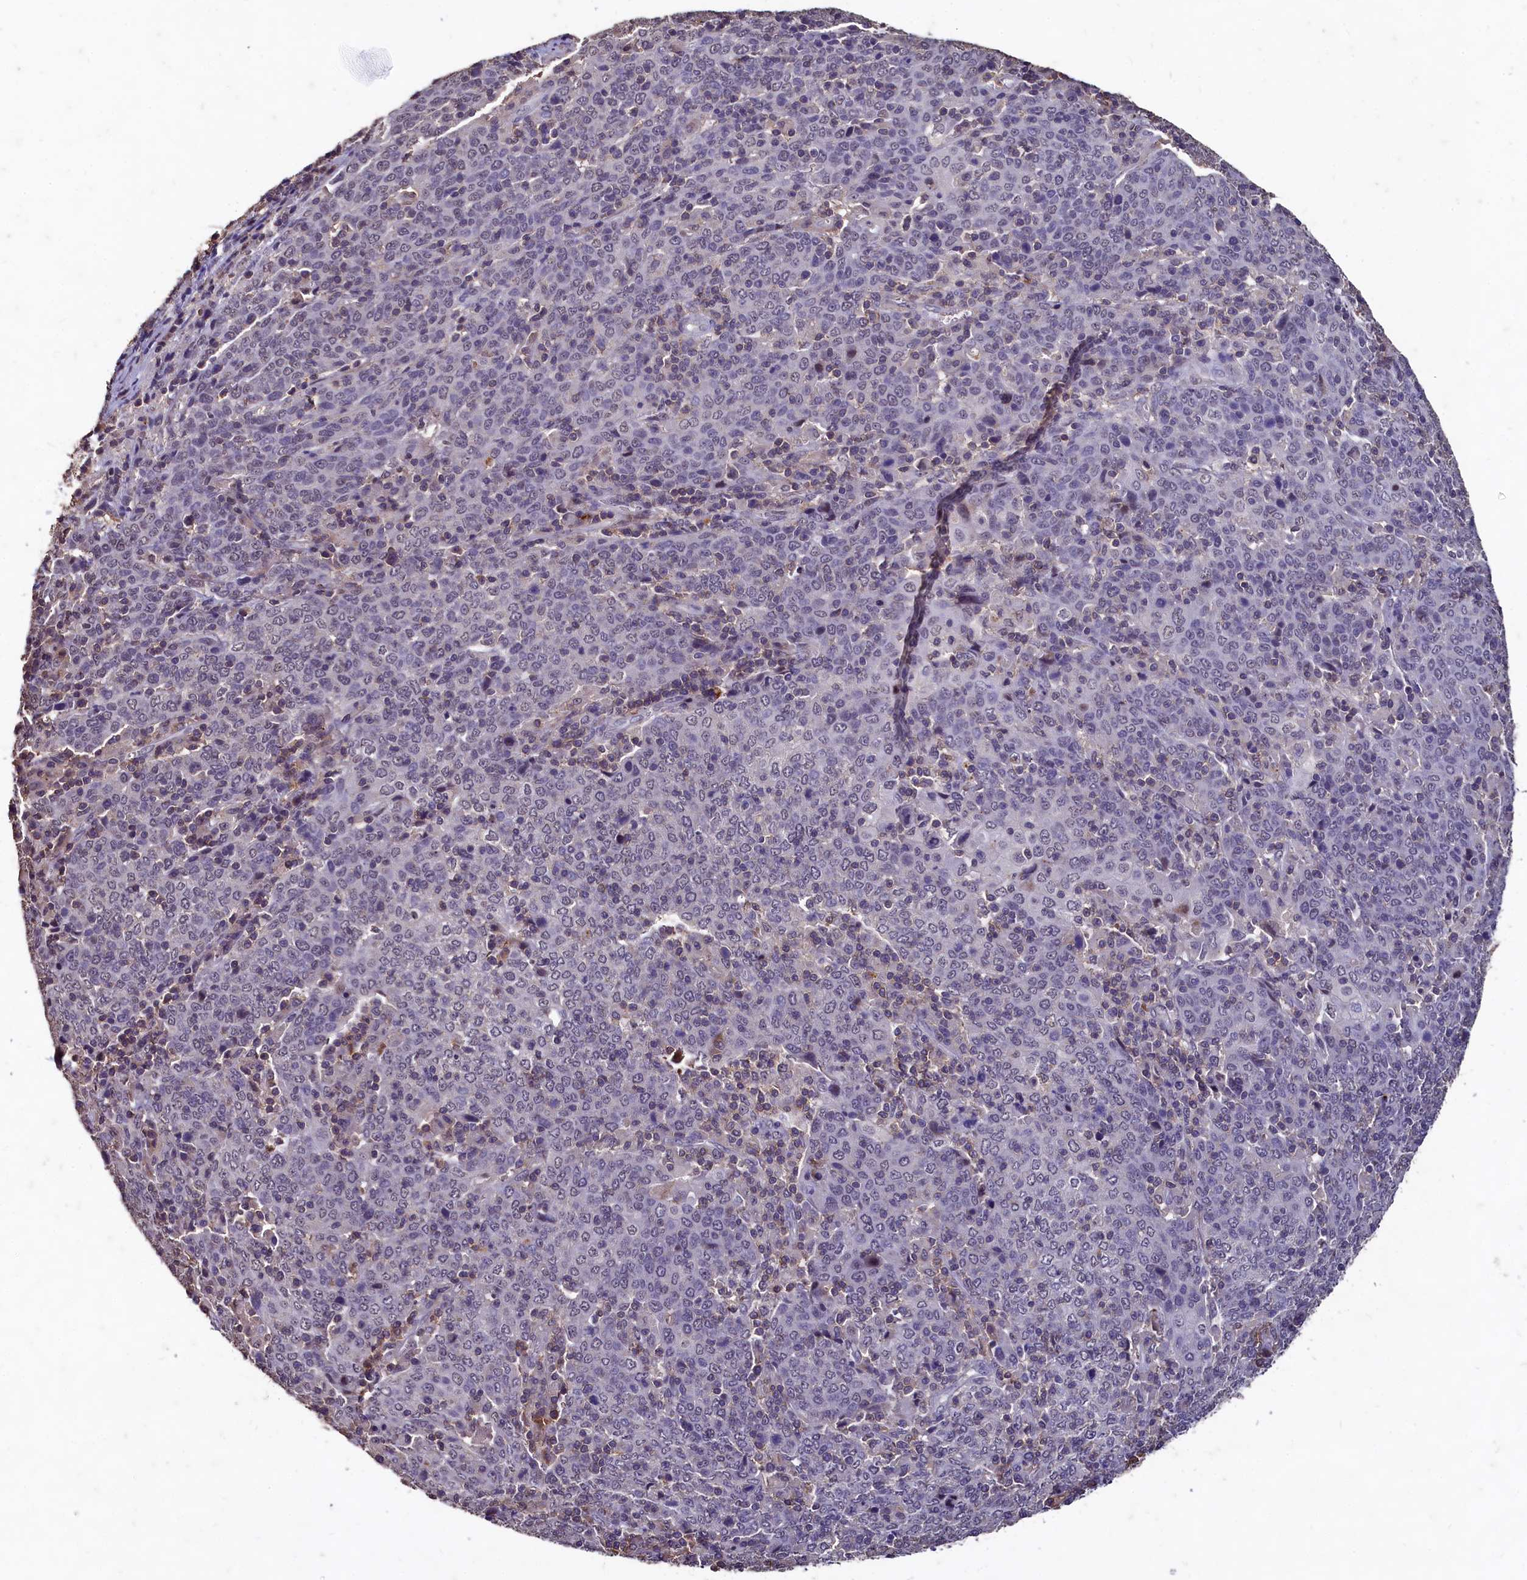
{"staining": {"intensity": "negative", "quantity": "none", "location": "none"}, "tissue": "cervical cancer", "cell_type": "Tumor cells", "image_type": "cancer", "snomed": [{"axis": "morphology", "description": "Squamous cell carcinoma, NOS"}, {"axis": "topography", "description": "Cervix"}], "caption": "Immunohistochemical staining of cervical cancer reveals no significant expression in tumor cells.", "gene": "CSTPP1", "patient": {"sex": "female", "age": 67}}